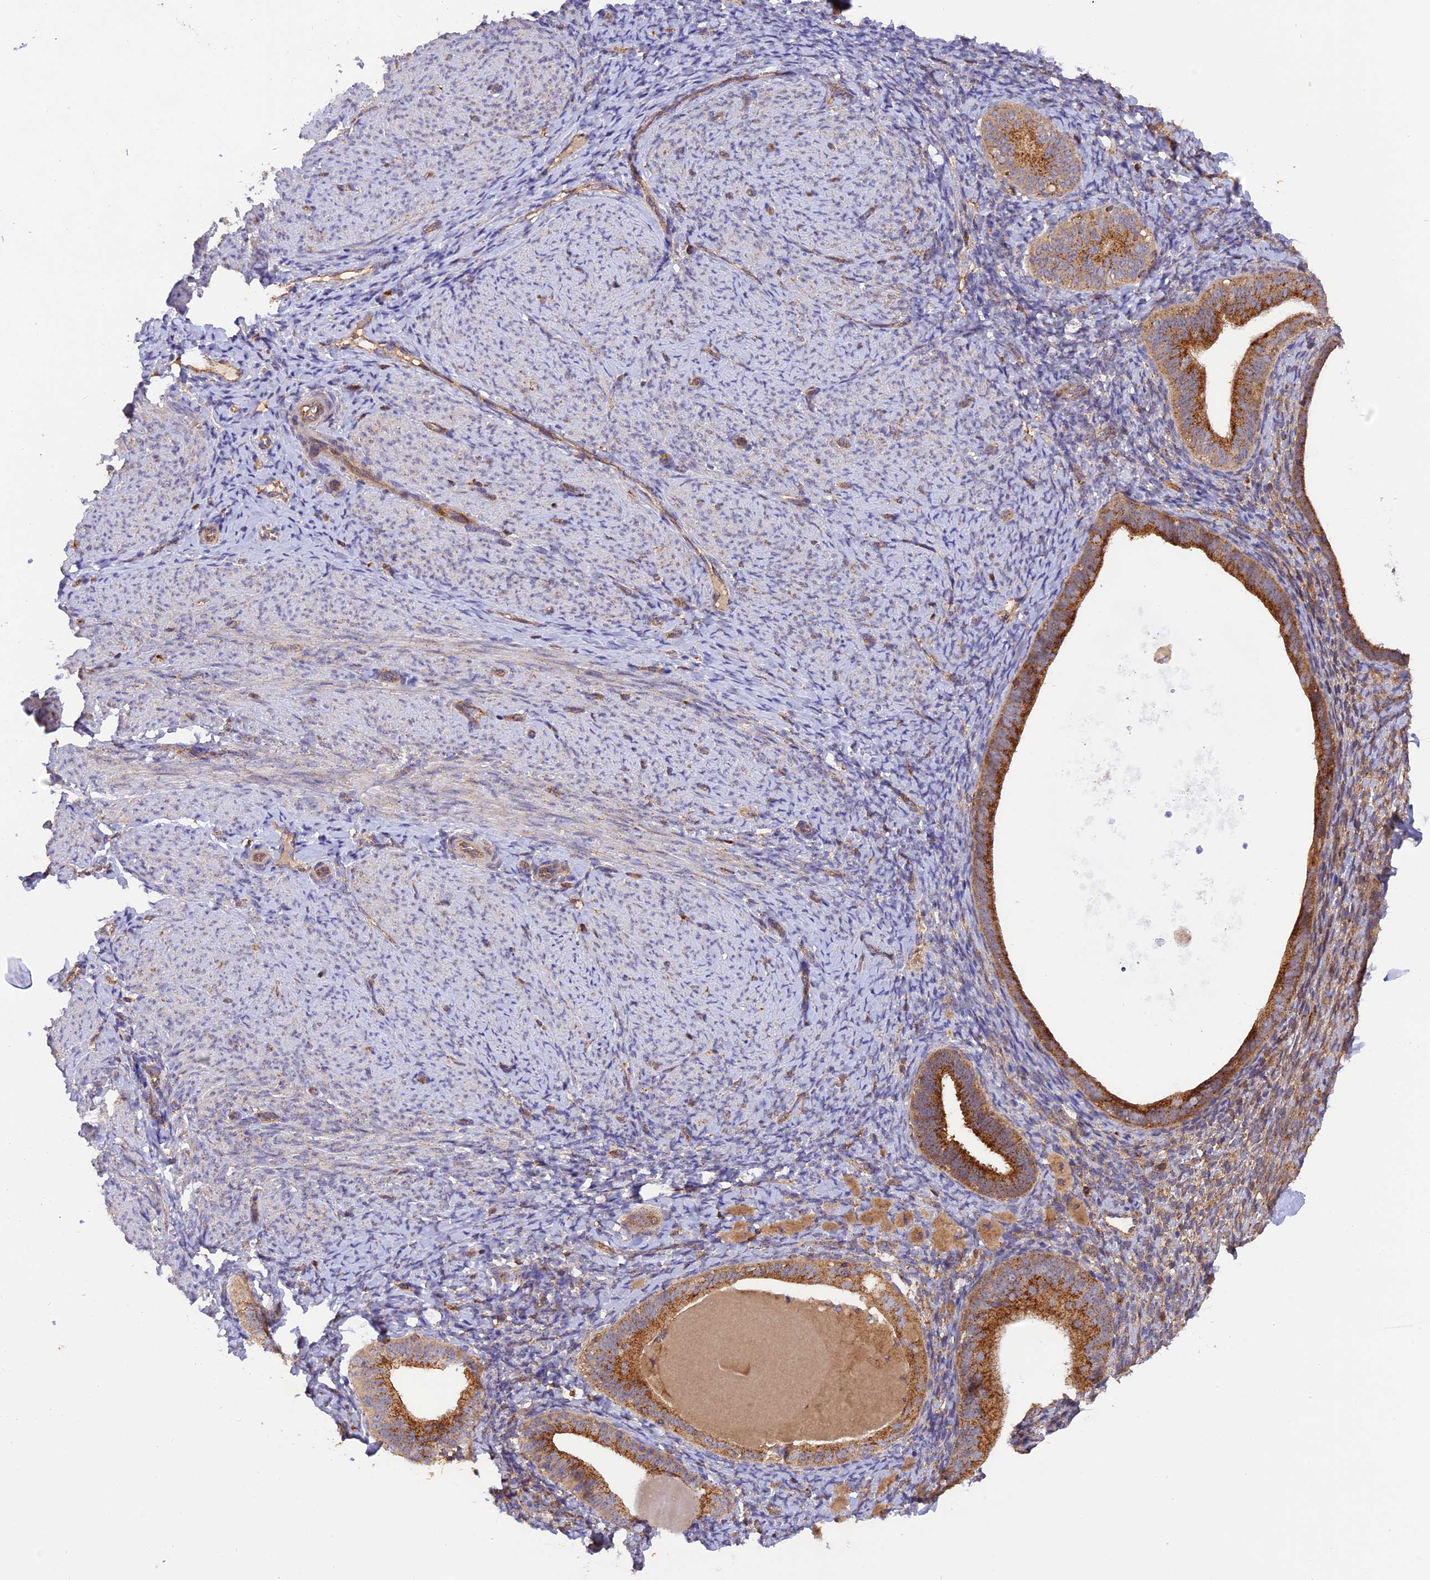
{"staining": {"intensity": "moderate", "quantity": "<25%", "location": "cytoplasmic/membranous"}, "tissue": "endometrium", "cell_type": "Cells in endometrial stroma", "image_type": "normal", "snomed": [{"axis": "morphology", "description": "Normal tissue, NOS"}, {"axis": "topography", "description": "Endometrium"}], "caption": "Immunohistochemistry (IHC) staining of normal endometrium, which demonstrates low levels of moderate cytoplasmic/membranous staining in about <25% of cells in endometrial stroma indicating moderate cytoplasmic/membranous protein expression. The staining was performed using DAB (3,3'-diaminobenzidine) (brown) for protein detection and nuclei were counterstained in hematoxylin (blue).", "gene": "PEX3", "patient": {"sex": "female", "age": 65}}